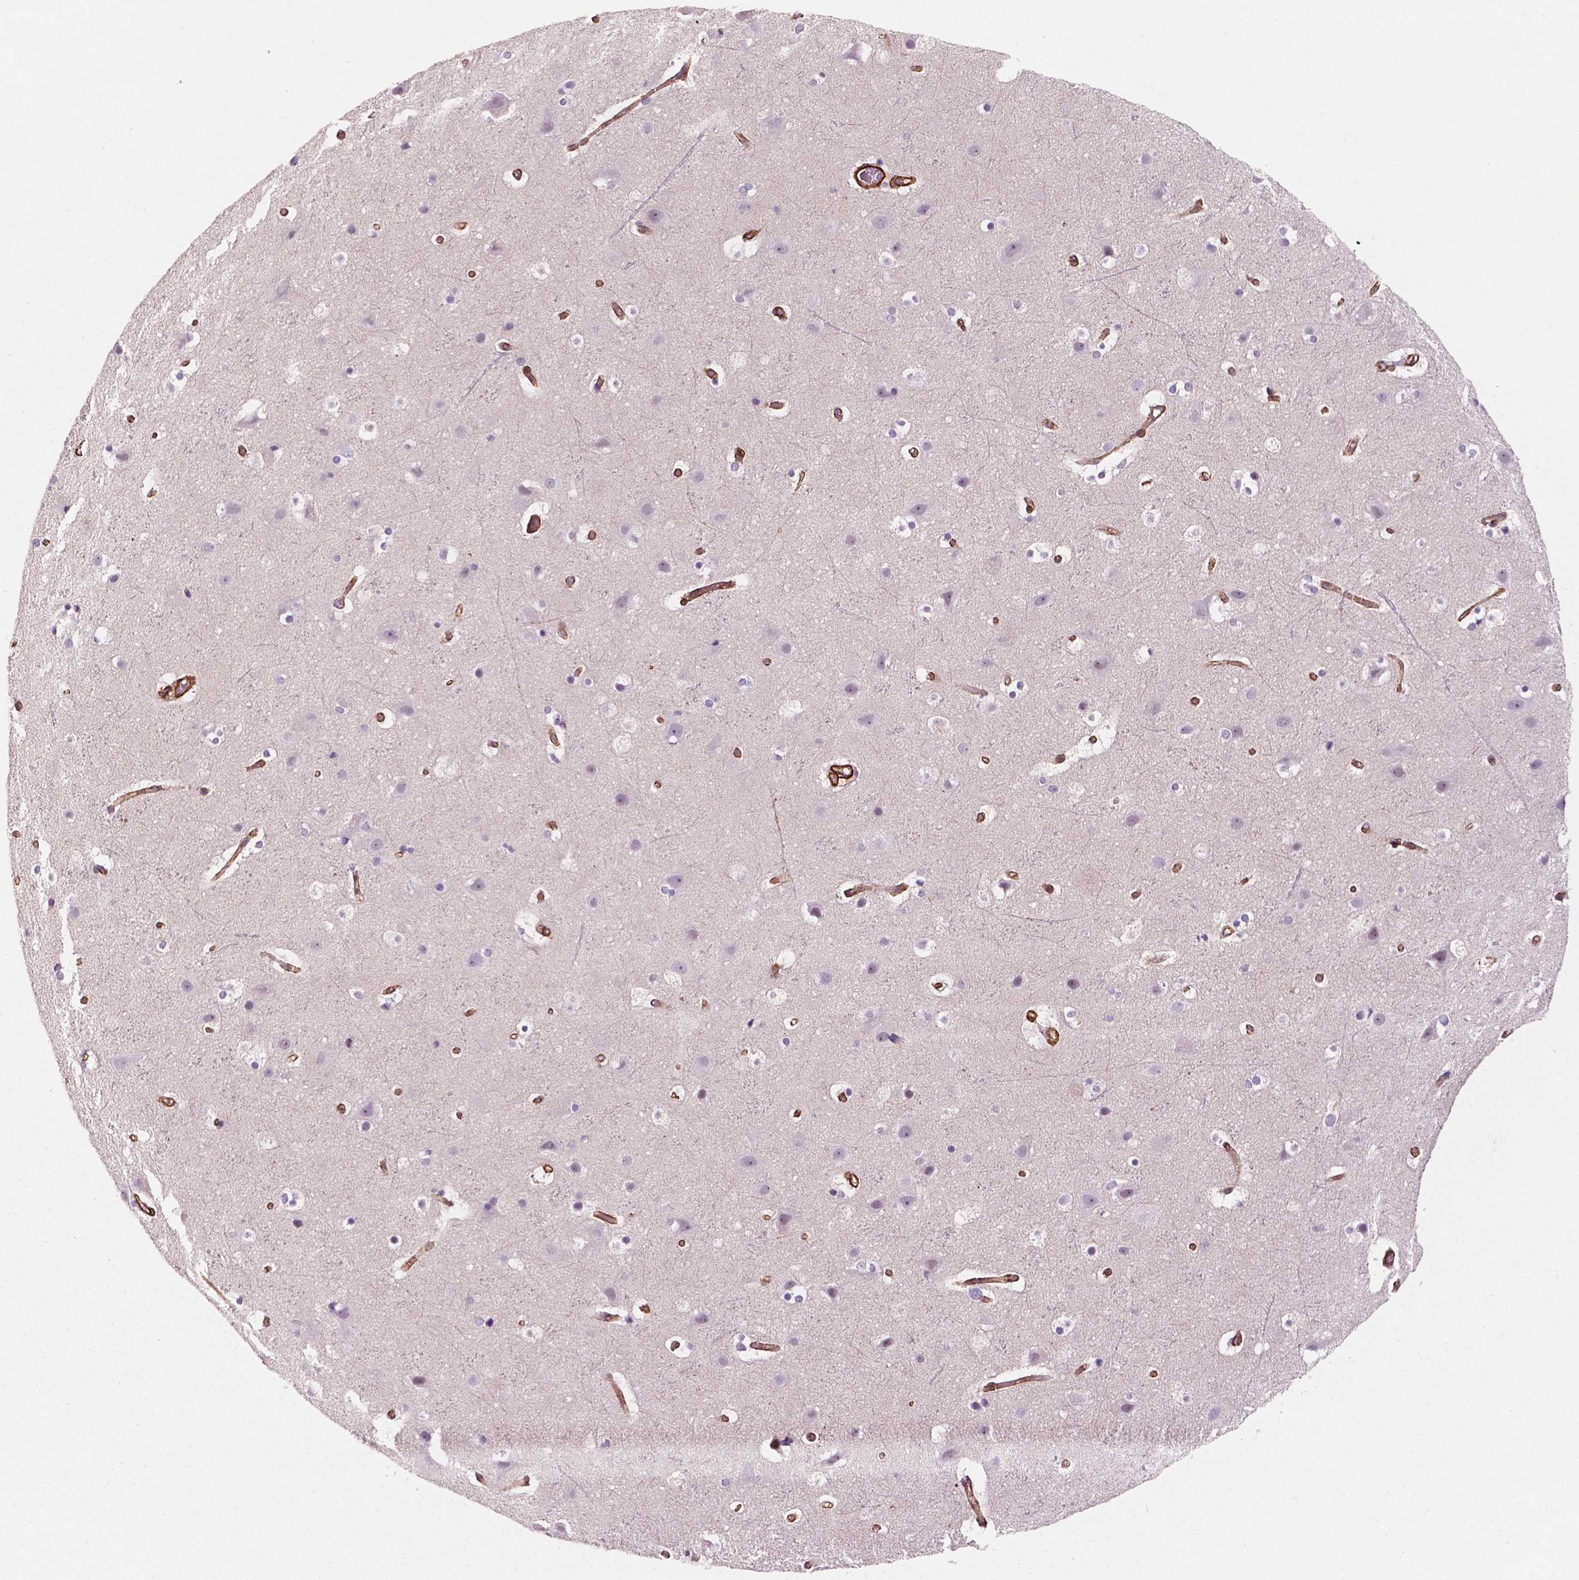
{"staining": {"intensity": "moderate", "quantity": ">75%", "location": "cytoplasmic/membranous,nuclear"}, "tissue": "cerebral cortex", "cell_type": "Endothelial cells", "image_type": "normal", "snomed": [{"axis": "morphology", "description": "Normal tissue, NOS"}, {"axis": "topography", "description": "Cerebral cortex"}], "caption": "DAB (3,3'-diaminobenzidine) immunohistochemical staining of normal human cerebral cortex displays moderate cytoplasmic/membranous,nuclear protein expression in about >75% of endothelial cells.", "gene": "EGFL8", "patient": {"sex": "female", "age": 52}}